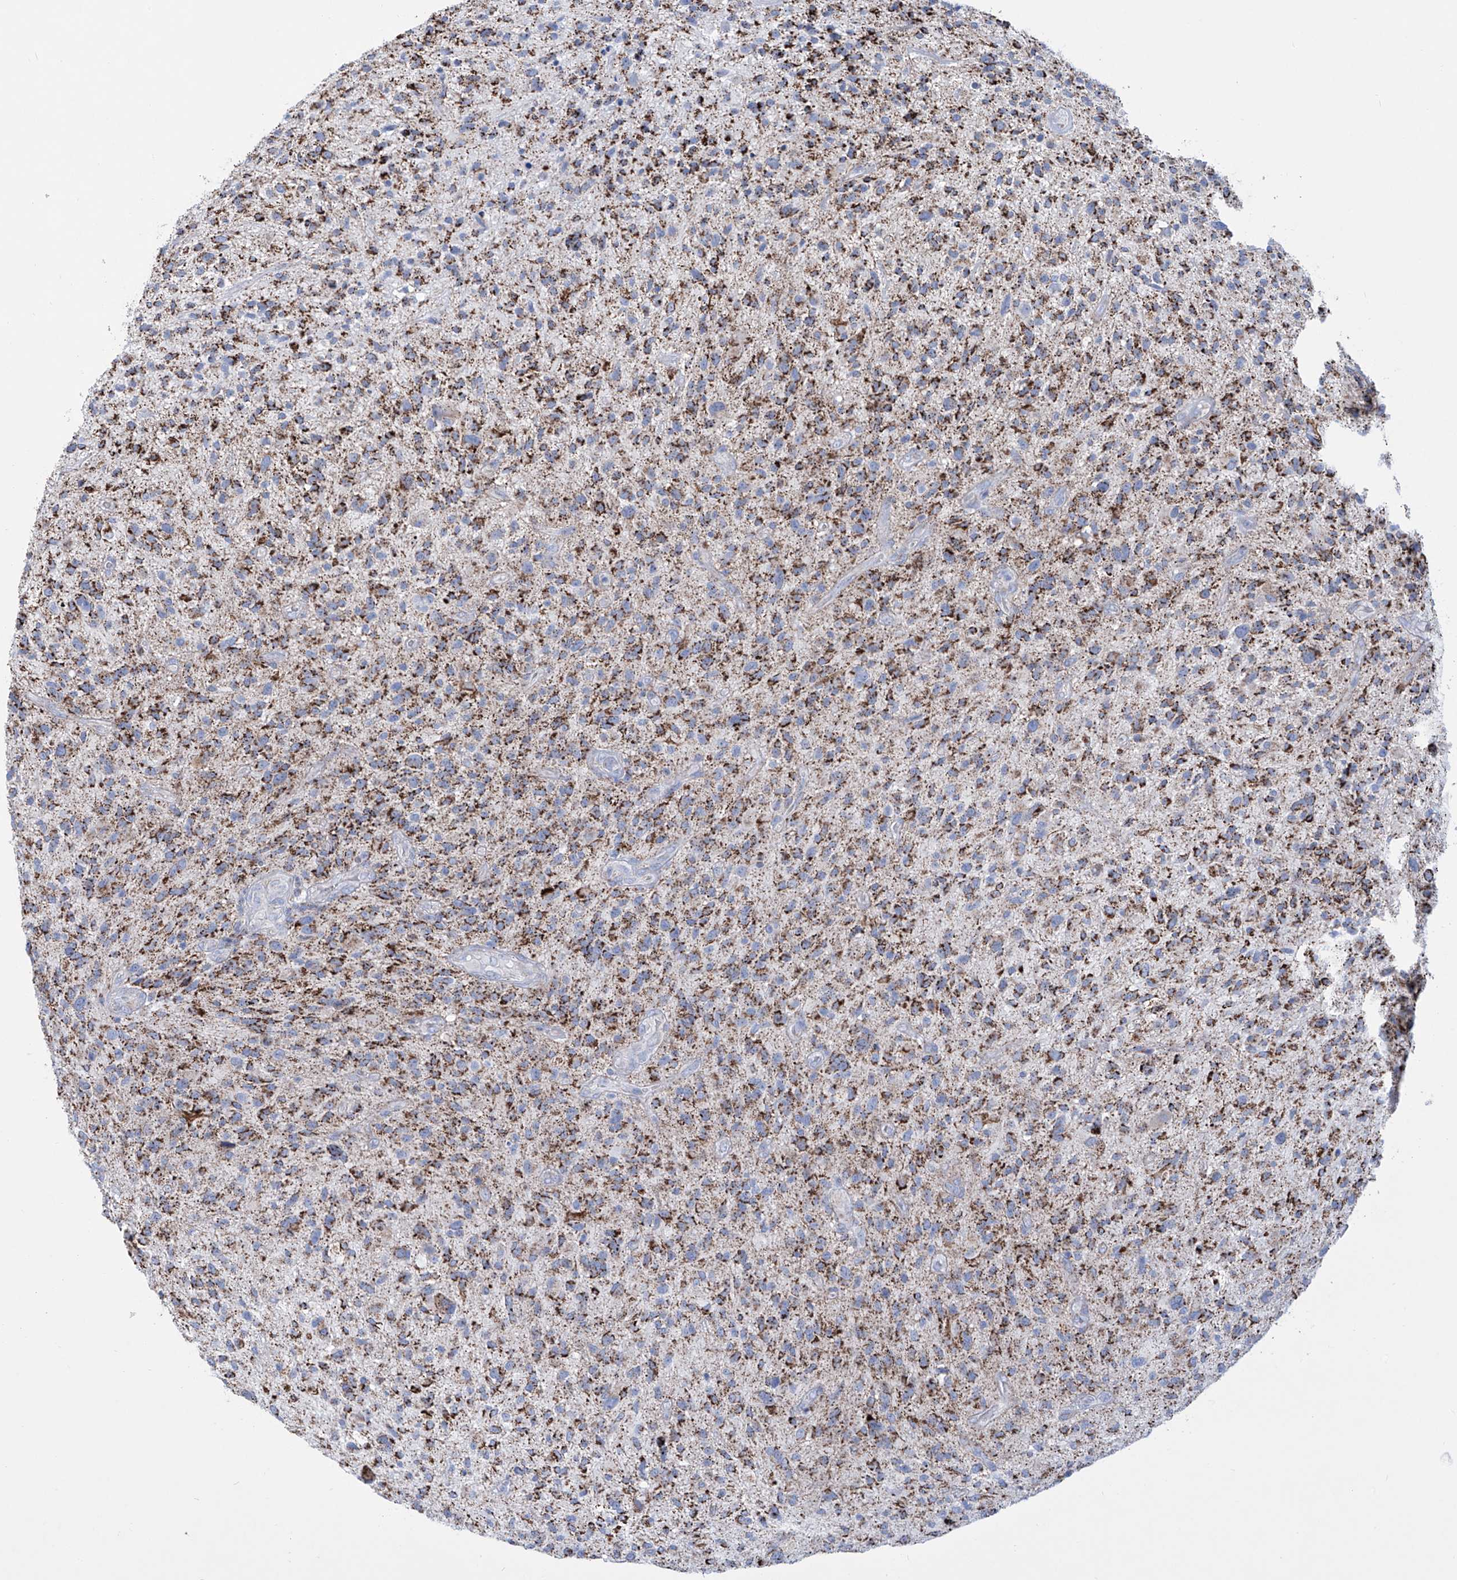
{"staining": {"intensity": "strong", "quantity": ">75%", "location": "cytoplasmic/membranous"}, "tissue": "glioma", "cell_type": "Tumor cells", "image_type": "cancer", "snomed": [{"axis": "morphology", "description": "Glioma, malignant, High grade"}, {"axis": "topography", "description": "Brain"}], "caption": "Approximately >75% of tumor cells in malignant glioma (high-grade) exhibit strong cytoplasmic/membranous protein staining as visualized by brown immunohistochemical staining.", "gene": "ALDH6A1", "patient": {"sex": "male", "age": 47}}